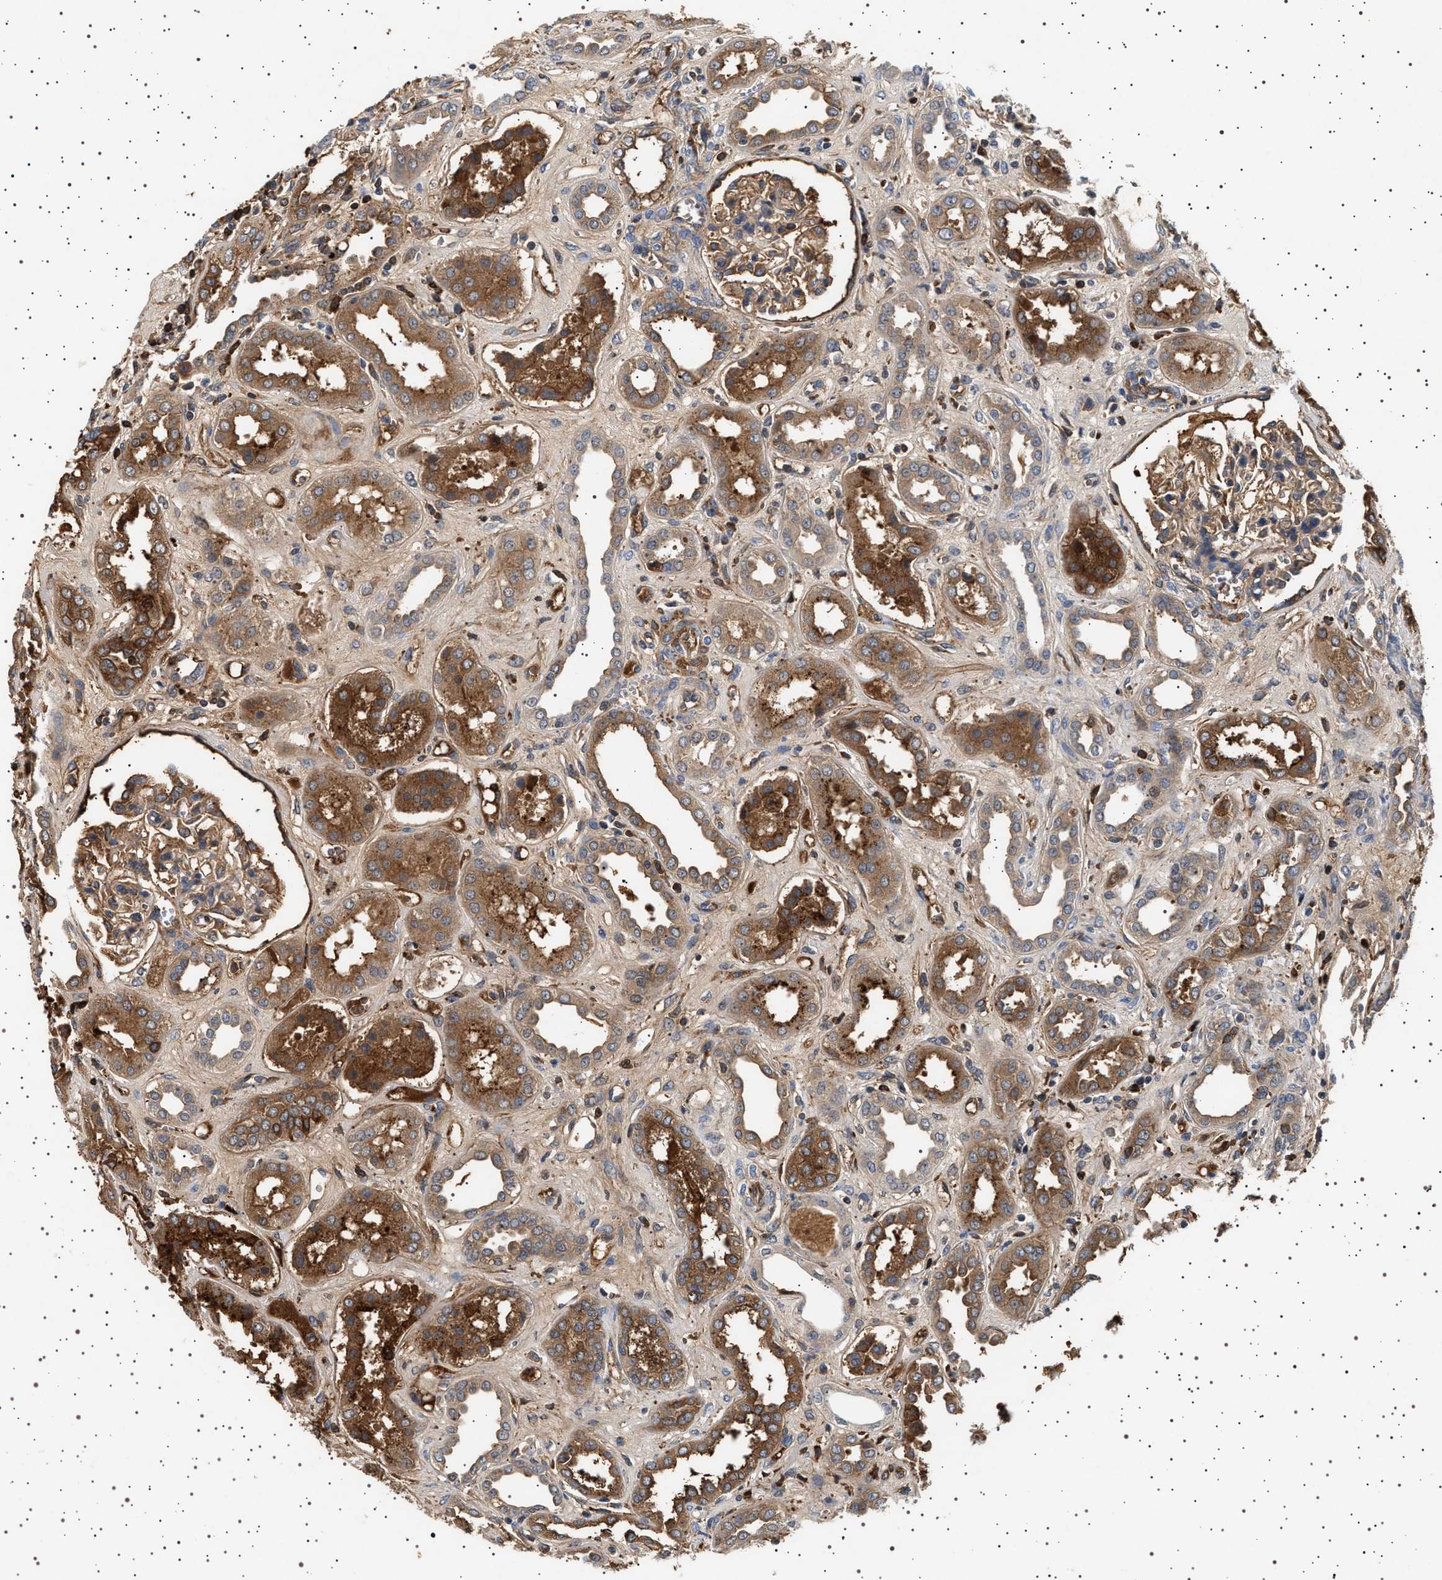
{"staining": {"intensity": "moderate", "quantity": "25%-75%", "location": "cytoplasmic/membranous"}, "tissue": "kidney", "cell_type": "Cells in glomeruli", "image_type": "normal", "snomed": [{"axis": "morphology", "description": "Normal tissue, NOS"}, {"axis": "topography", "description": "Kidney"}], "caption": "Immunohistochemistry (DAB (3,3'-diaminobenzidine)) staining of unremarkable human kidney exhibits moderate cytoplasmic/membranous protein expression in about 25%-75% of cells in glomeruli.", "gene": "FICD", "patient": {"sex": "male", "age": 59}}